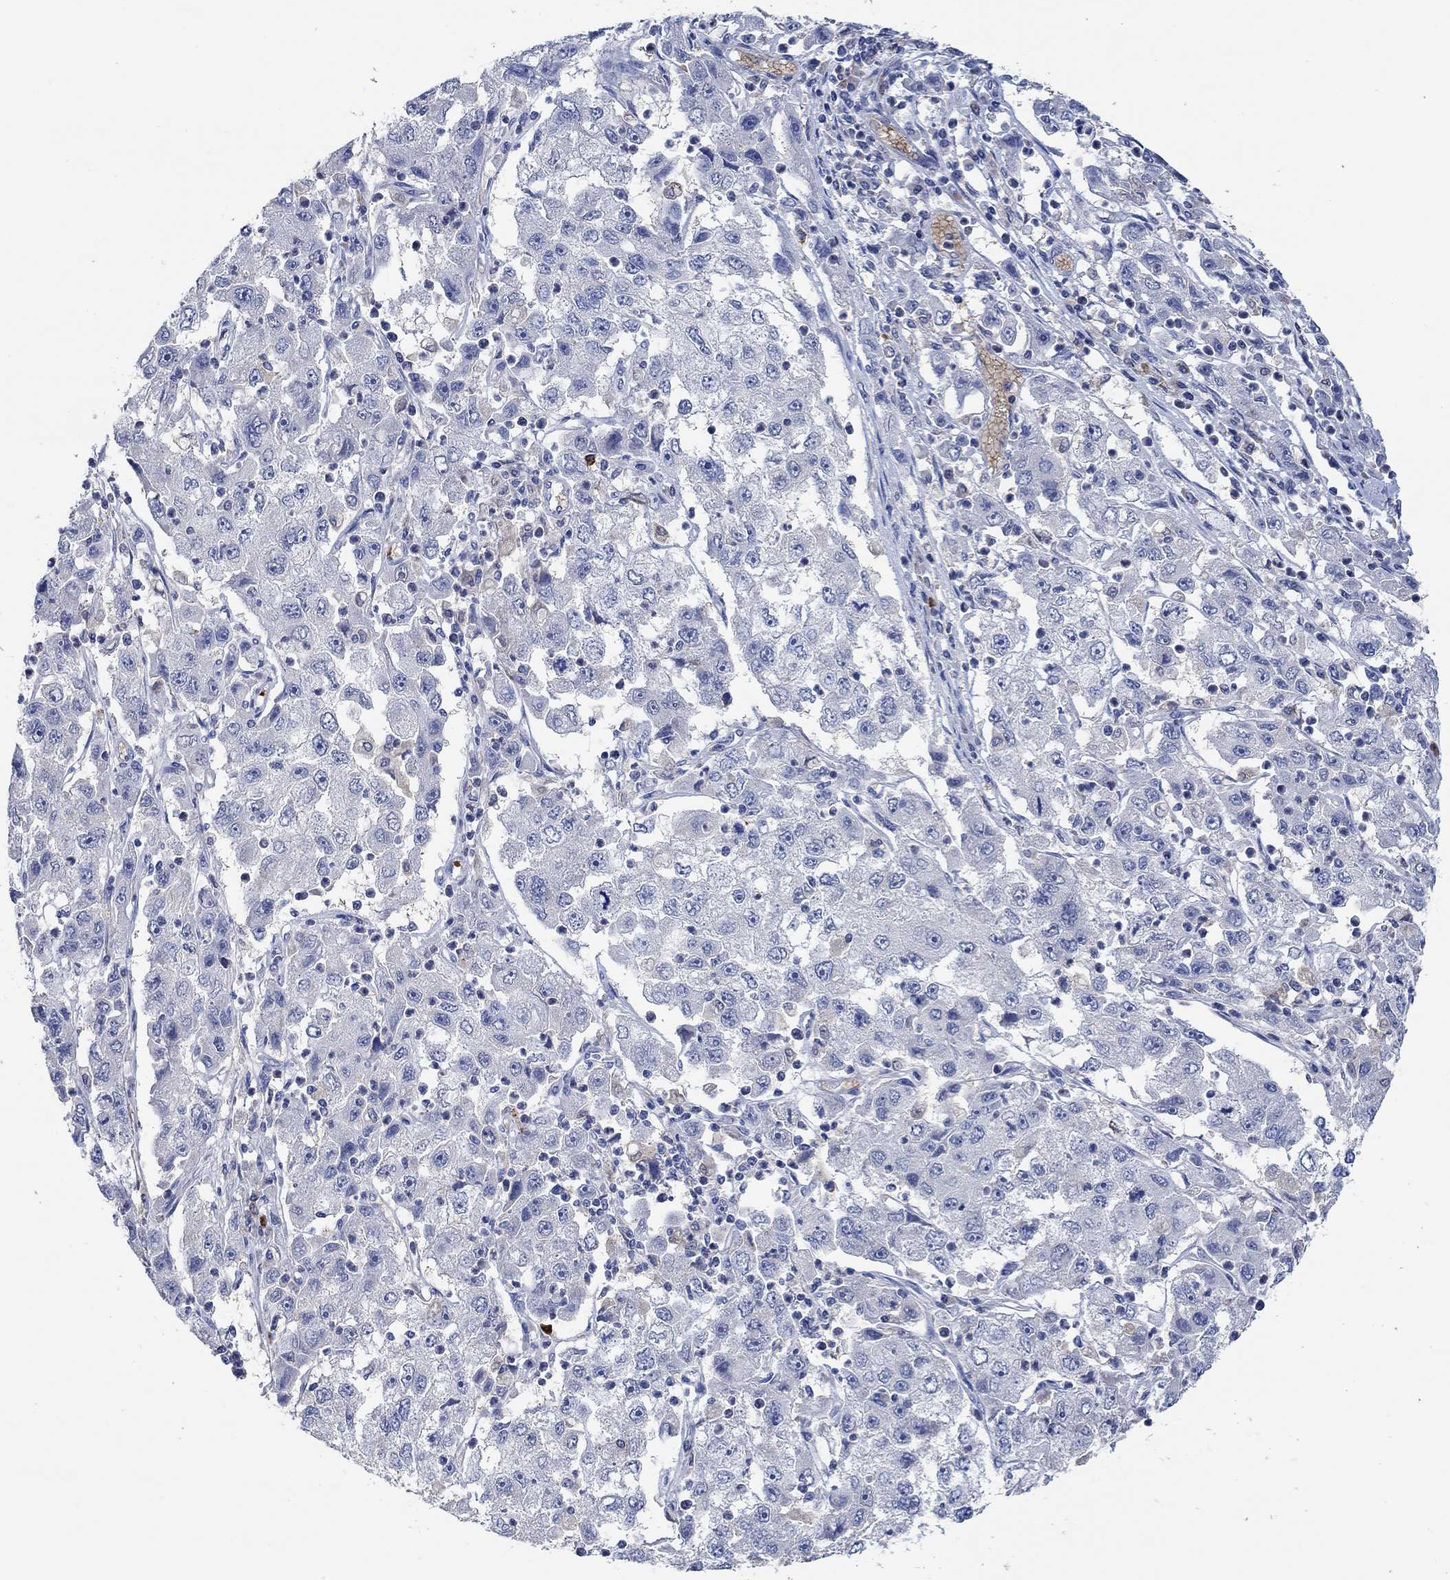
{"staining": {"intensity": "negative", "quantity": "none", "location": "none"}, "tissue": "cervical cancer", "cell_type": "Tumor cells", "image_type": "cancer", "snomed": [{"axis": "morphology", "description": "Squamous cell carcinoma, NOS"}, {"axis": "topography", "description": "Cervix"}], "caption": "Tumor cells are negative for protein expression in human cervical cancer (squamous cell carcinoma).", "gene": "MPP1", "patient": {"sex": "female", "age": 36}}